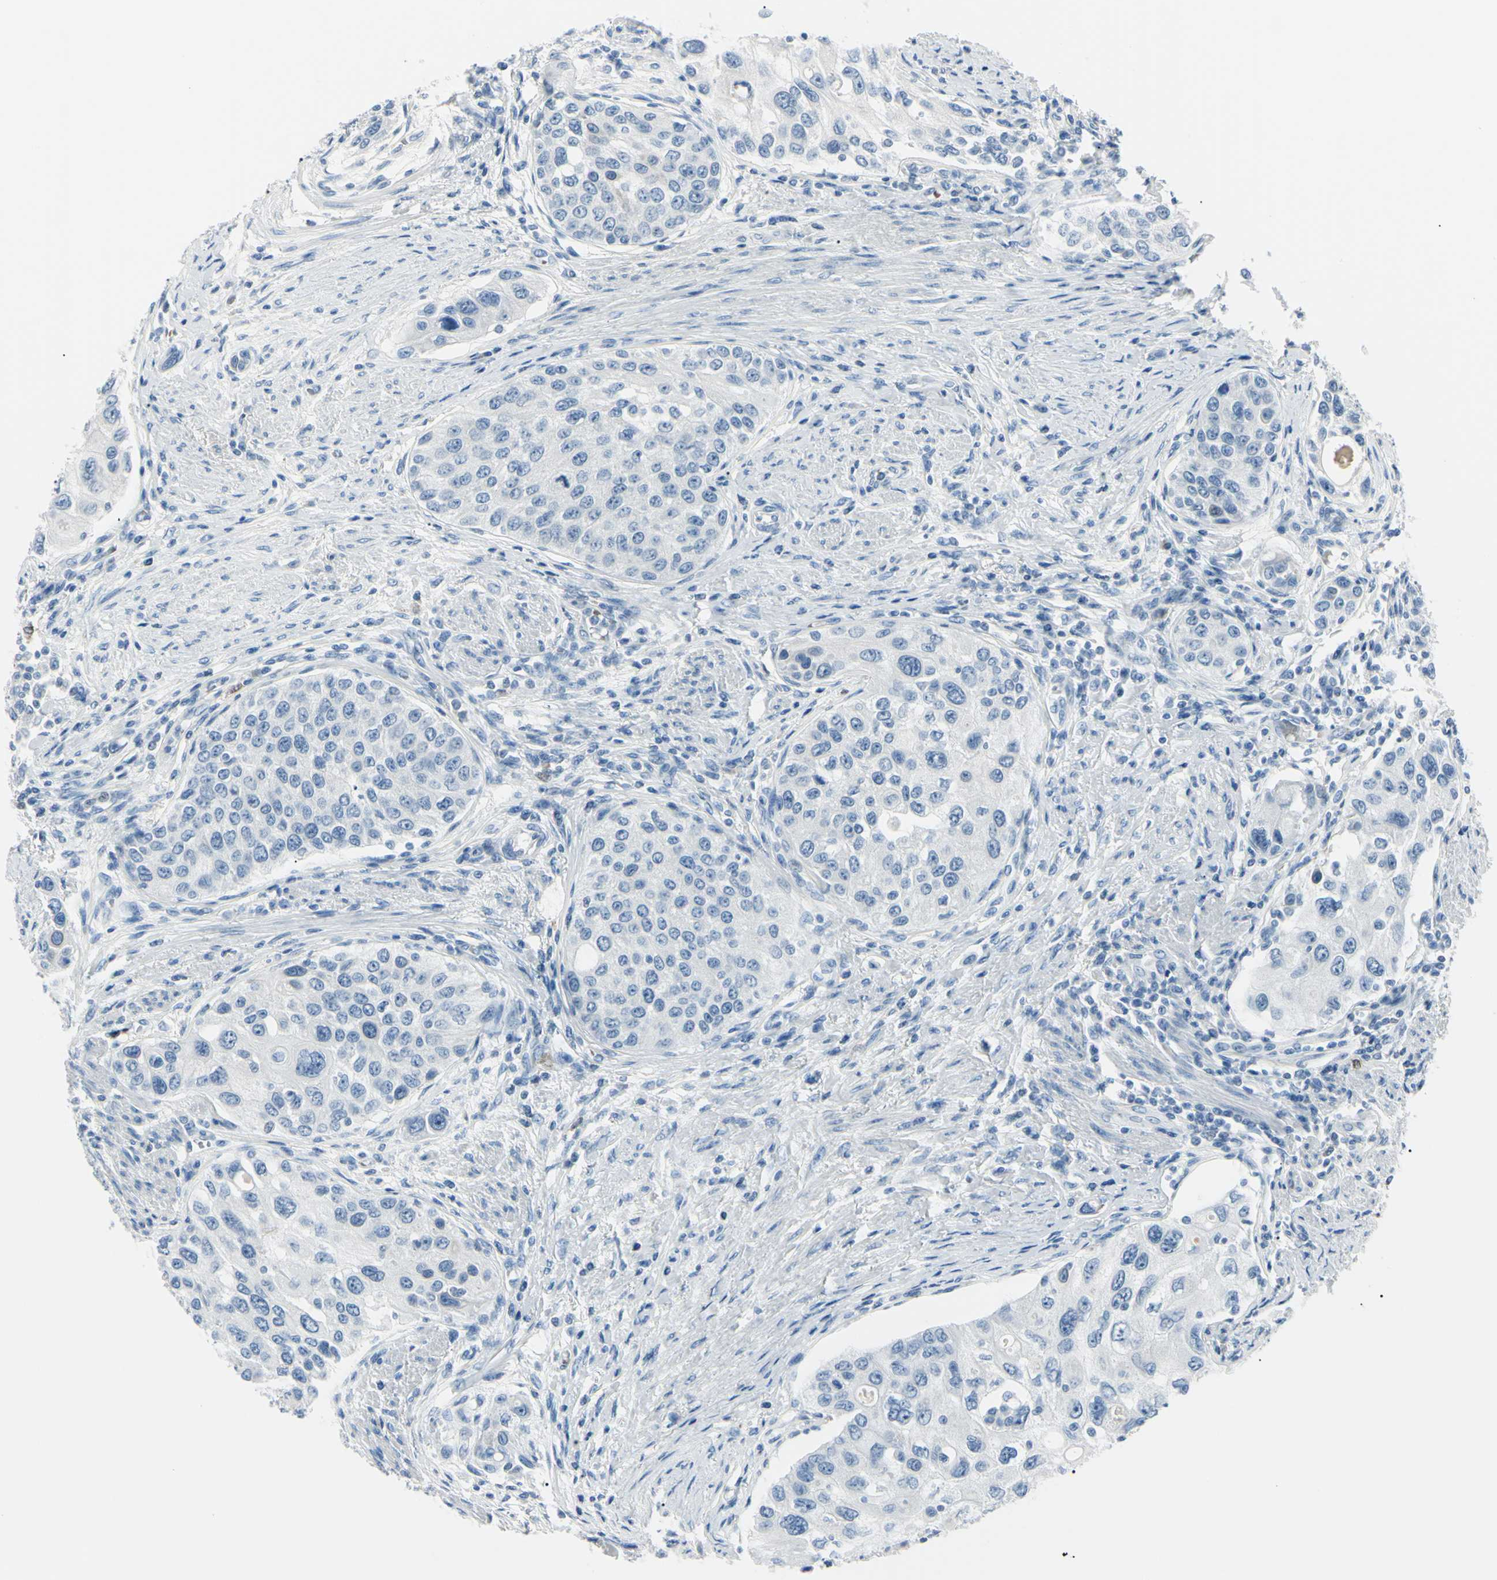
{"staining": {"intensity": "negative", "quantity": "none", "location": "none"}, "tissue": "urothelial cancer", "cell_type": "Tumor cells", "image_type": "cancer", "snomed": [{"axis": "morphology", "description": "Urothelial carcinoma, High grade"}, {"axis": "topography", "description": "Urinary bladder"}], "caption": "Immunohistochemistry (IHC) photomicrograph of urothelial carcinoma (high-grade) stained for a protein (brown), which shows no expression in tumor cells.", "gene": "CA2", "patient": {"sex": "female", "age": 56}}